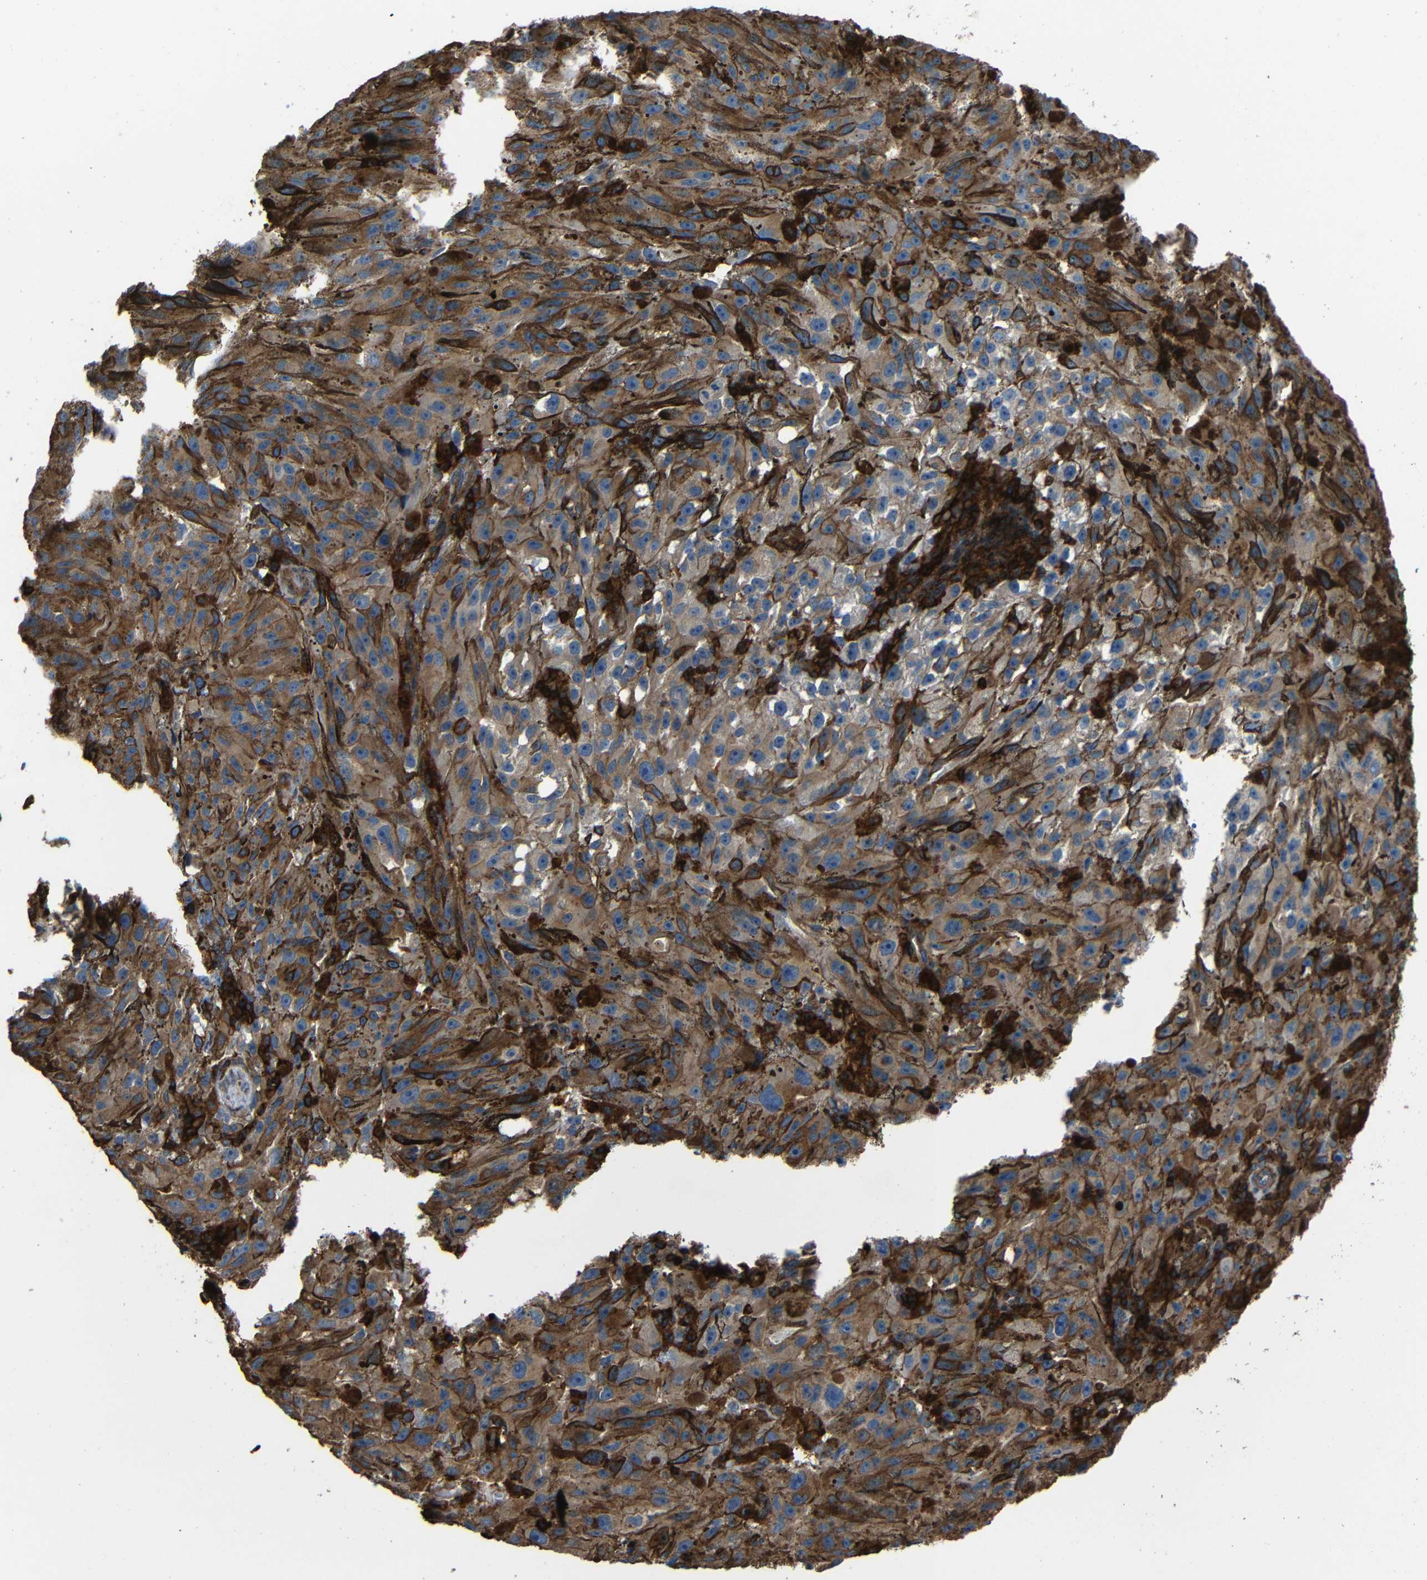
{"staining": {"intensity": "moderate", "quantity": ">75%", "location": "cytoplasmic/membranous"}, "tissue": "melanoma", "cell_type": "Tumor cells", "image_type": "cancer", "snomed": [{"axis": "morphology", "description": "Malignant melanoma, NOS"}, {"axis": "topography", "description": "Skin"}], "caption": "Immunohistochemical staining of human melanoma displays medium levels of moderate cytoplasmic/membranous protein staining in about >75% of tumor cells.", "gene": "ADGRE5", "patient": {"sex": "female", "age": 104}}